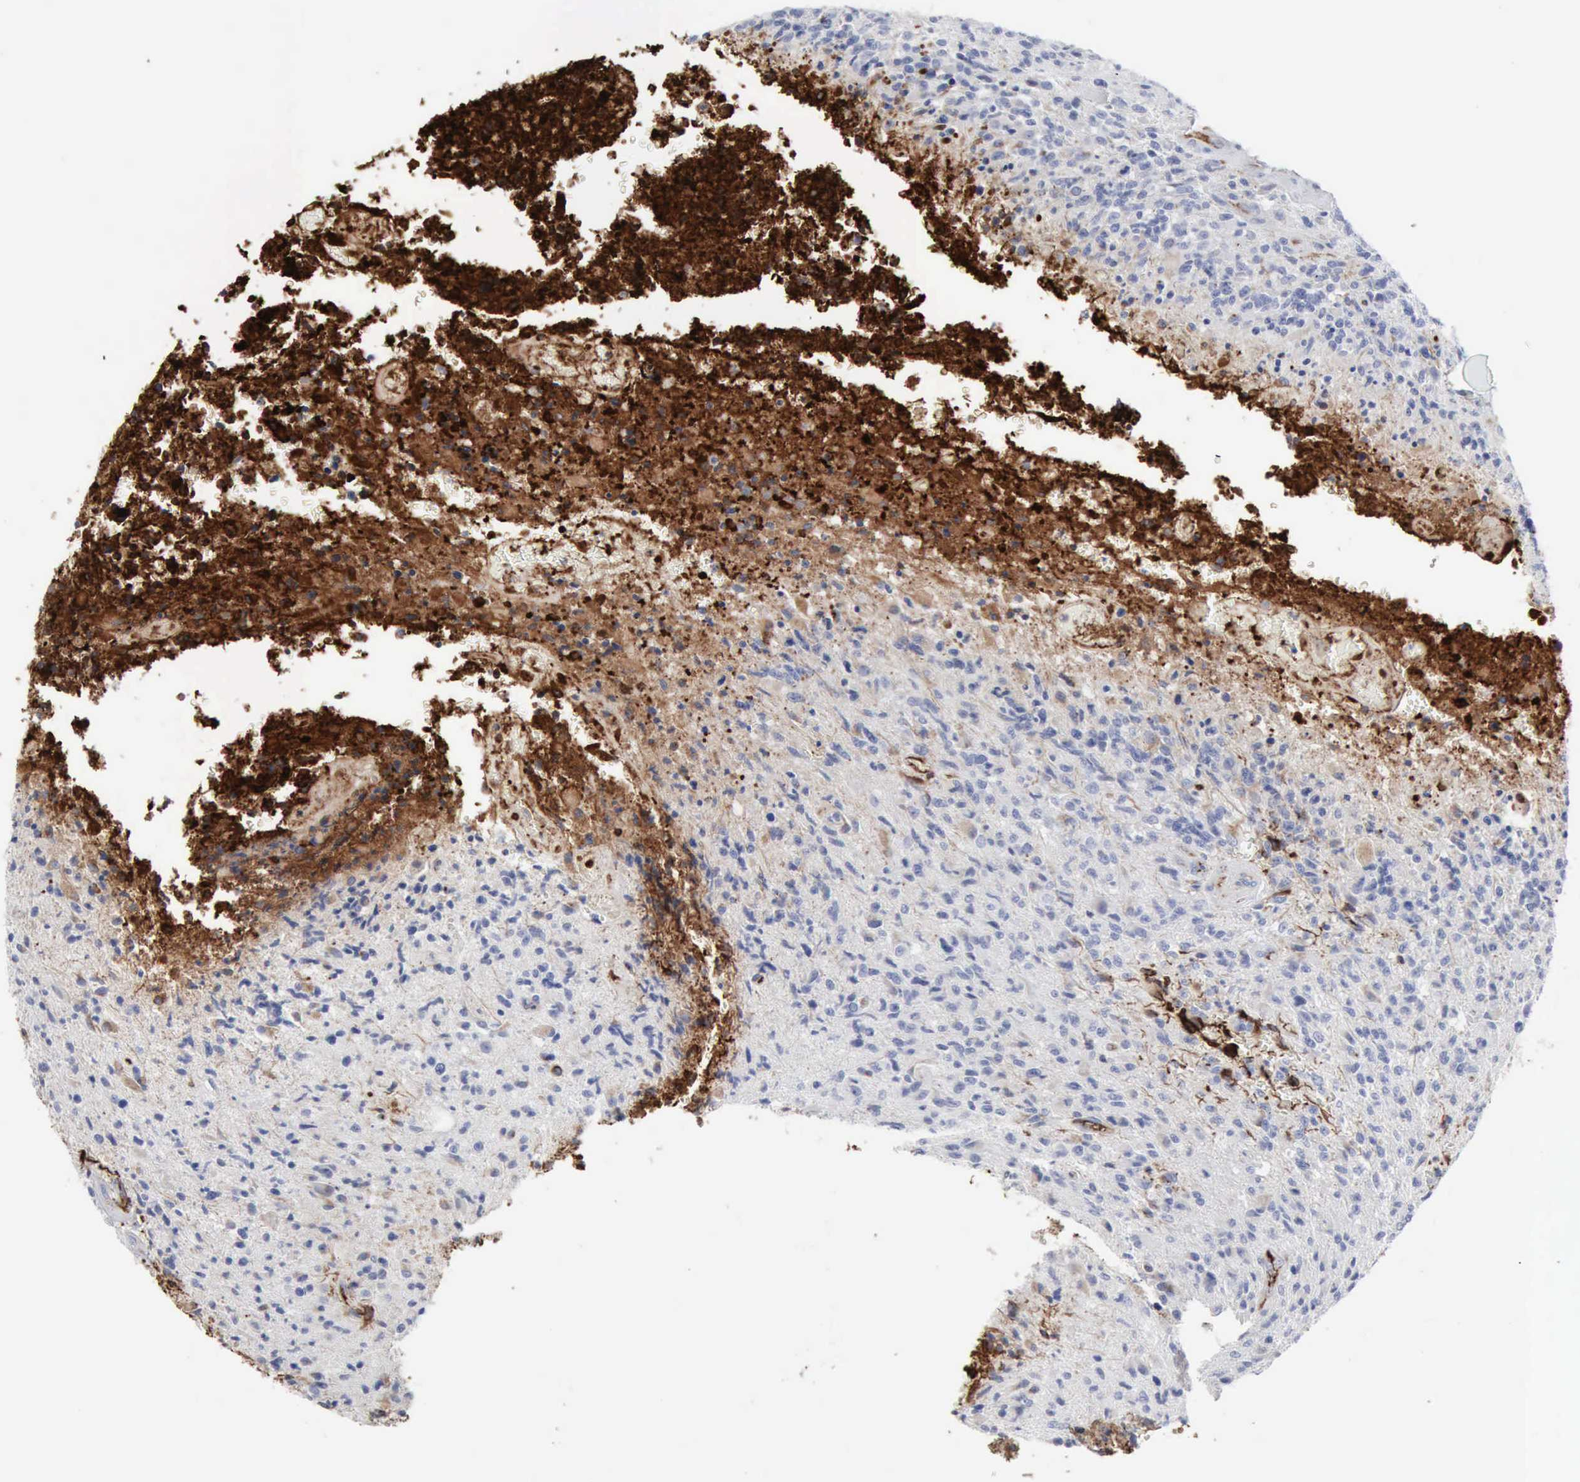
{"staining": {"intensity": "negative", "quantity": "none", "location": "none"}, "tissue": "glioma", "cell_type": "Tumor cells", "image_type": "cancer", "snomed": [{"axis": "morphology", "description": "Glioma, malignant, High grade"}, {"axis": "topography", "description": "Brain"}], "caption": "A photomicrograph of malignant glioma (high-grade) stained for a protein shows no brown staining in tumor cells.", "gene": "C4BPA", "patient": {"sex": "male", "age": 36}}